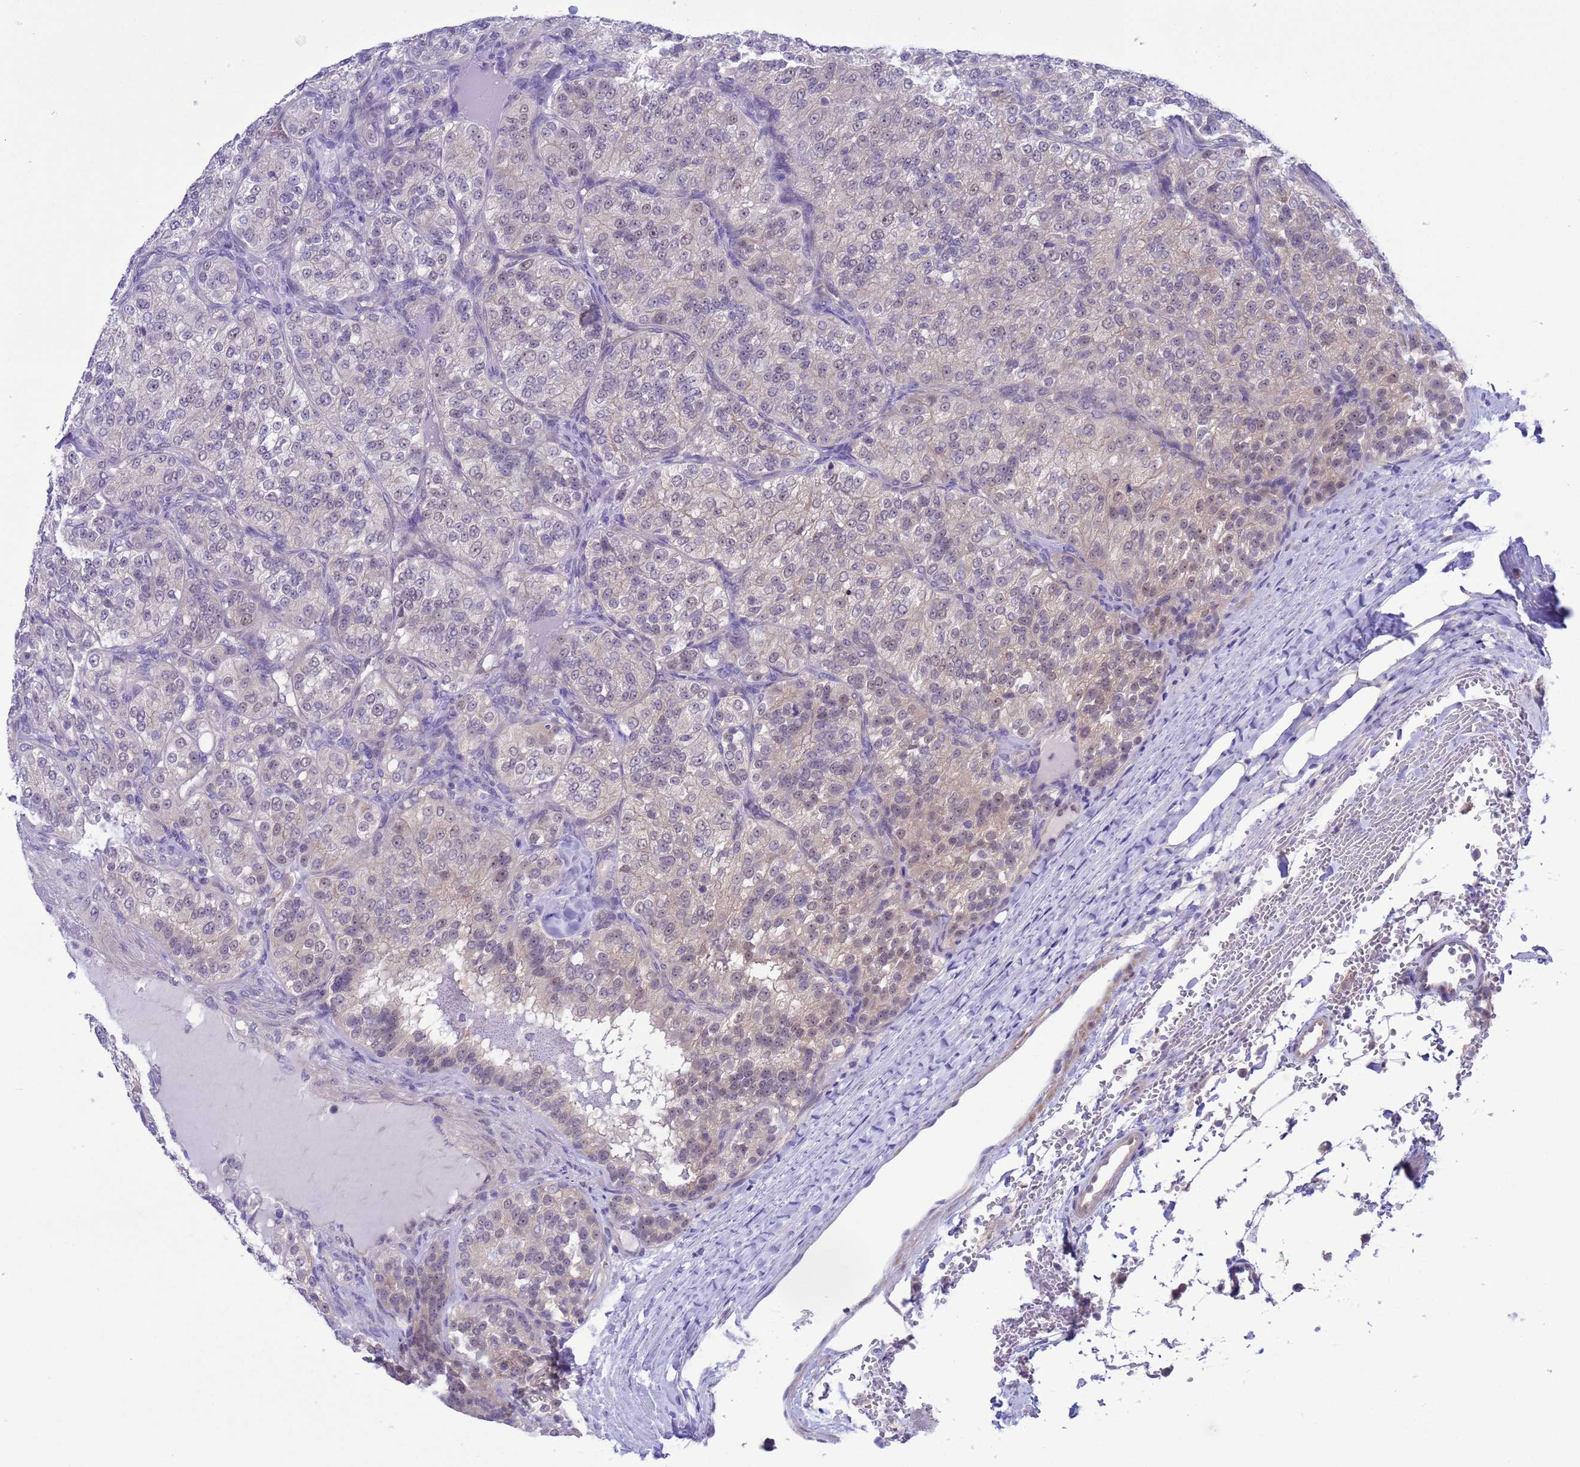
{"staining": {"intensity": "weak", "quantity": "25%-75%", "location": "nuclear"}, "tissue": "renal cancer", "cell_type": "Tumor cells", "image_type": "cancer", "snomed": [{"axis": "morphology", "description": "Adenocarcinoma, NOS"}, {"axis": "topography", "description": "Kidney"}], "caption": "A histopathology image of renal cancer (adenocarcinoma) stained for a protein displays weak nuclear brown staining in tumor cells.", "gene": "ZNF461", "patient": {"sex": "female", "age": 63}}